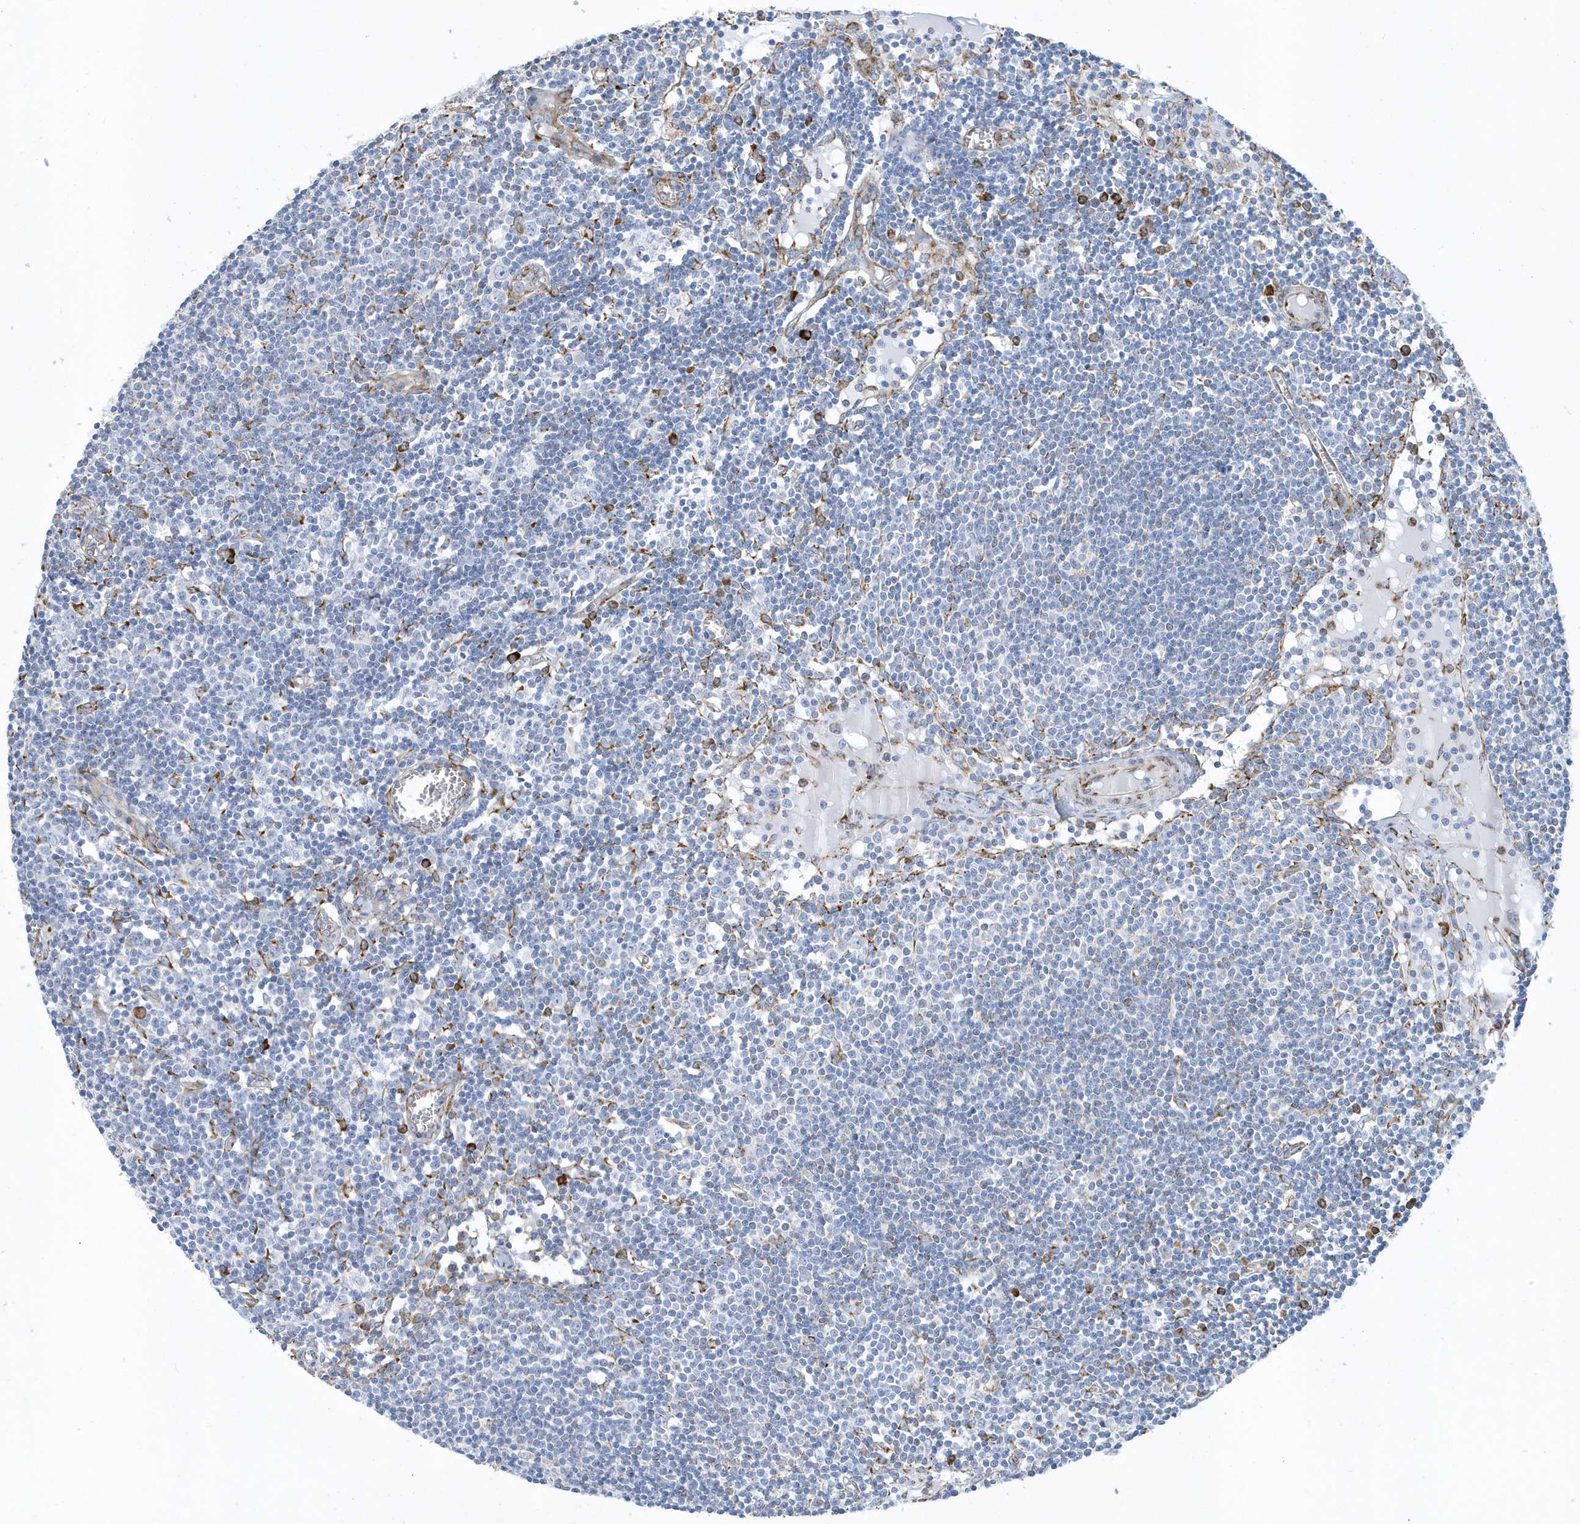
{"staining": {"intensity": "negative", "quantity": "none", "location": "none"}, "tissue": "lymph node", "cell_type": "Germinal center cells", "image_type": "normal", "snomed": [{"axis": "morphology", "description": "Normal tissue, NOS"}, {"axis": "topography", "description": "Lymph node"}], "caption": "Unremarkable lymph node was stained to show a protein in brown. There is no significant expression in germinal center cells. (DAB IHC, high magnification).", "gene": "DCAF1", "patient": {"sex": "female", "age": 11}}